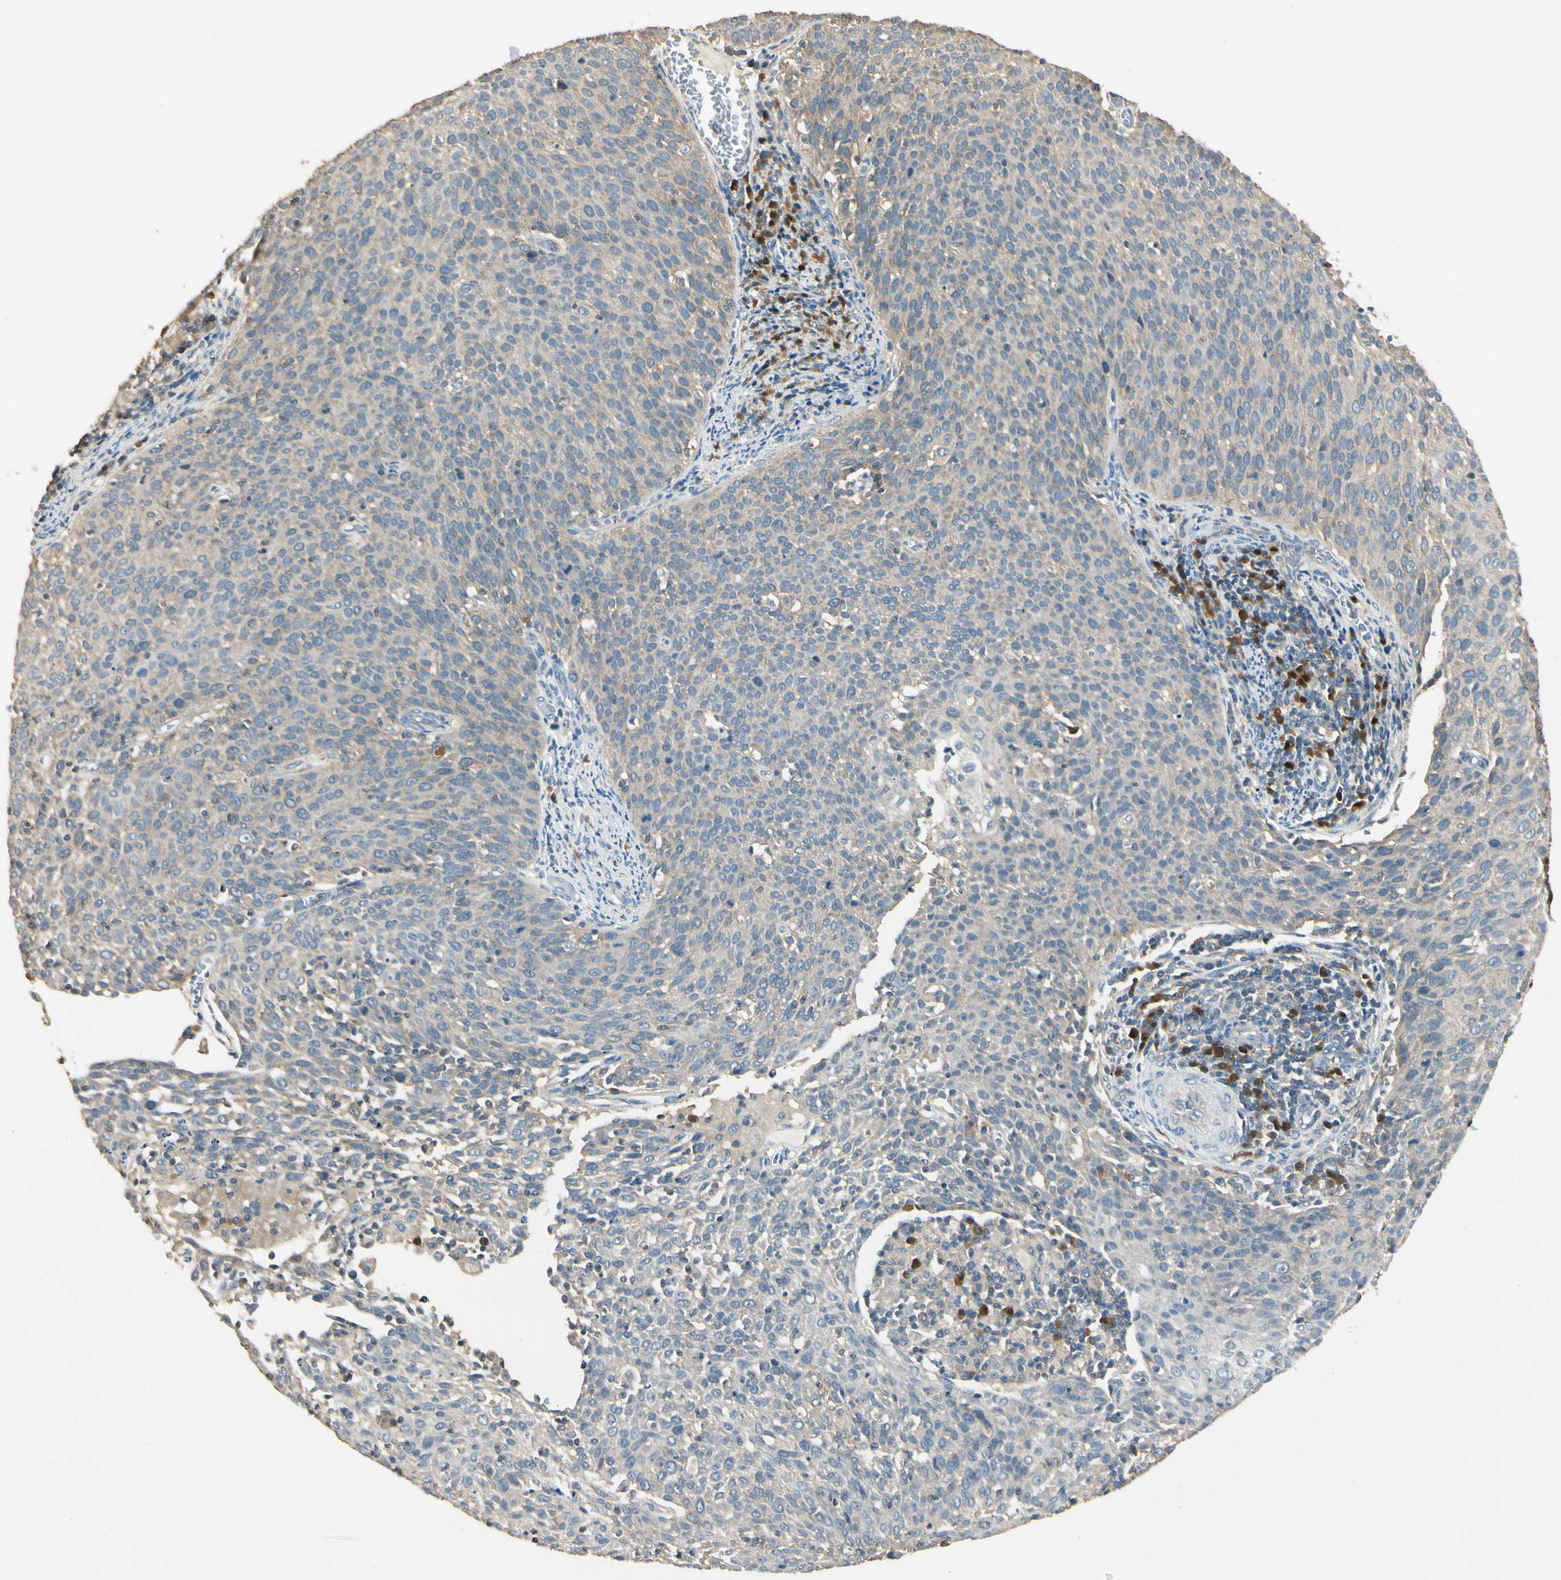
{"staining": {"intensity": "weak", "quantity": ">75%", "location": "cytoplasmic/membranous"}, "tissue": "cervical cancer", "cell_type": "Tumor cells", "image_type": "cancer", "snomed": [{"axis": "morphology", "description": "Squamous cell carcinoma, NOS"}, {"axis": "topography", "description": "Cervix"}], "caption": "Tumor cells exhibit low levels of weak cytoplasmic/membranous expression in approximately >75% of cells in human cervical cancer.", "gene": "PLXNA1", "patient": {"sex": "female", "age": 38}}